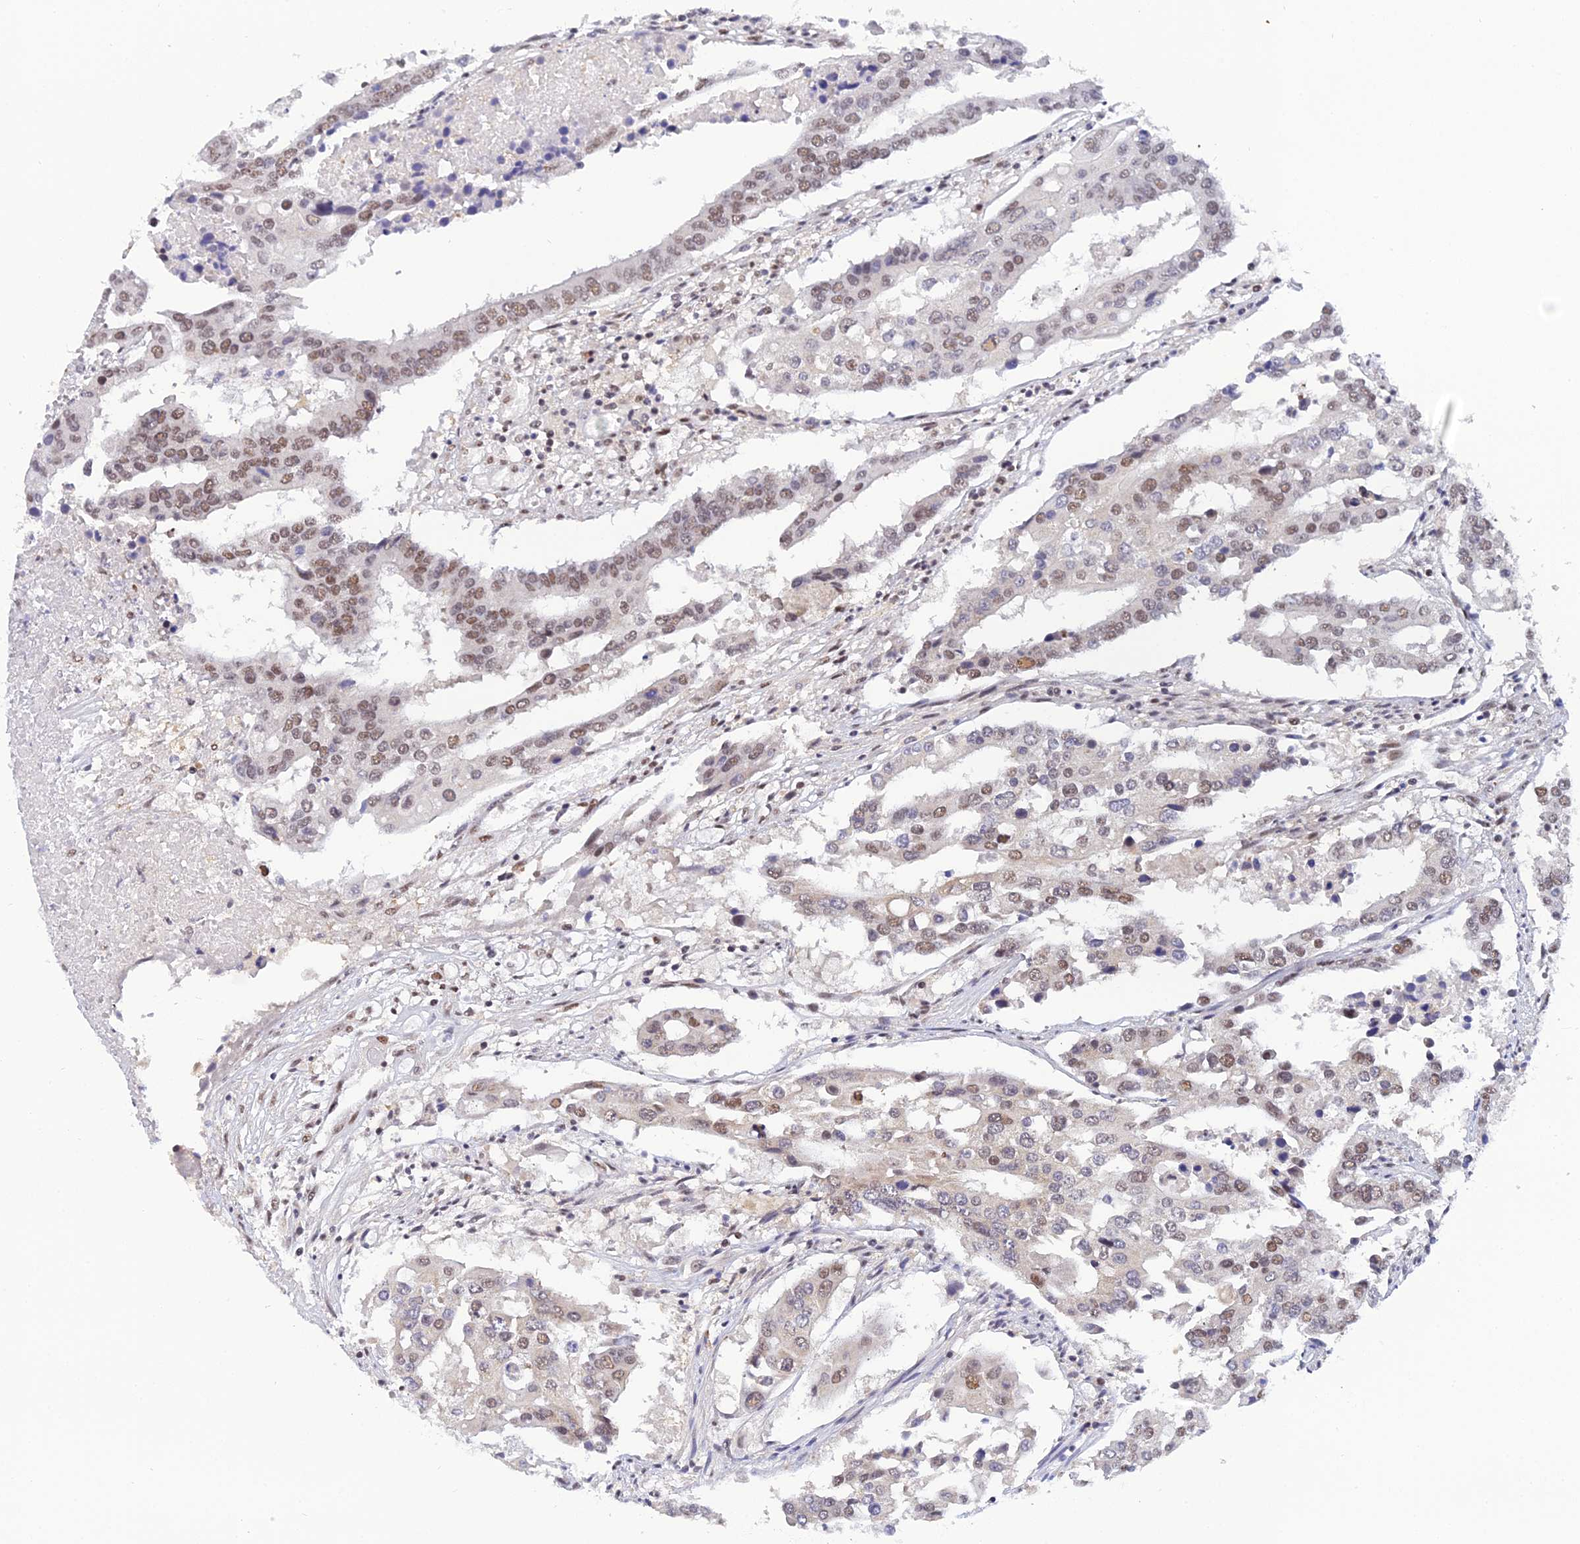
{"staining": {"intensity": "moderate", "quantity": ">75%", "location": "nuclear"}, "tissue": "colorectal cancer", "cell_type": "Tumor cells", "image_type": "cancer", "snomed": [{"axis": "morphology", "description": "Adenocarcinoma, NOS"}, {"axis": "topography", "description": "Colon"}], "caption": "Moderate nuclear positivity for a protein is identified in approximately >75% of tumor cells of adenocarcinoma (colorectal) using immunohistochemistry.", "gene": "EXOSC3", "patient": {"sex": "male", "age": 77}}